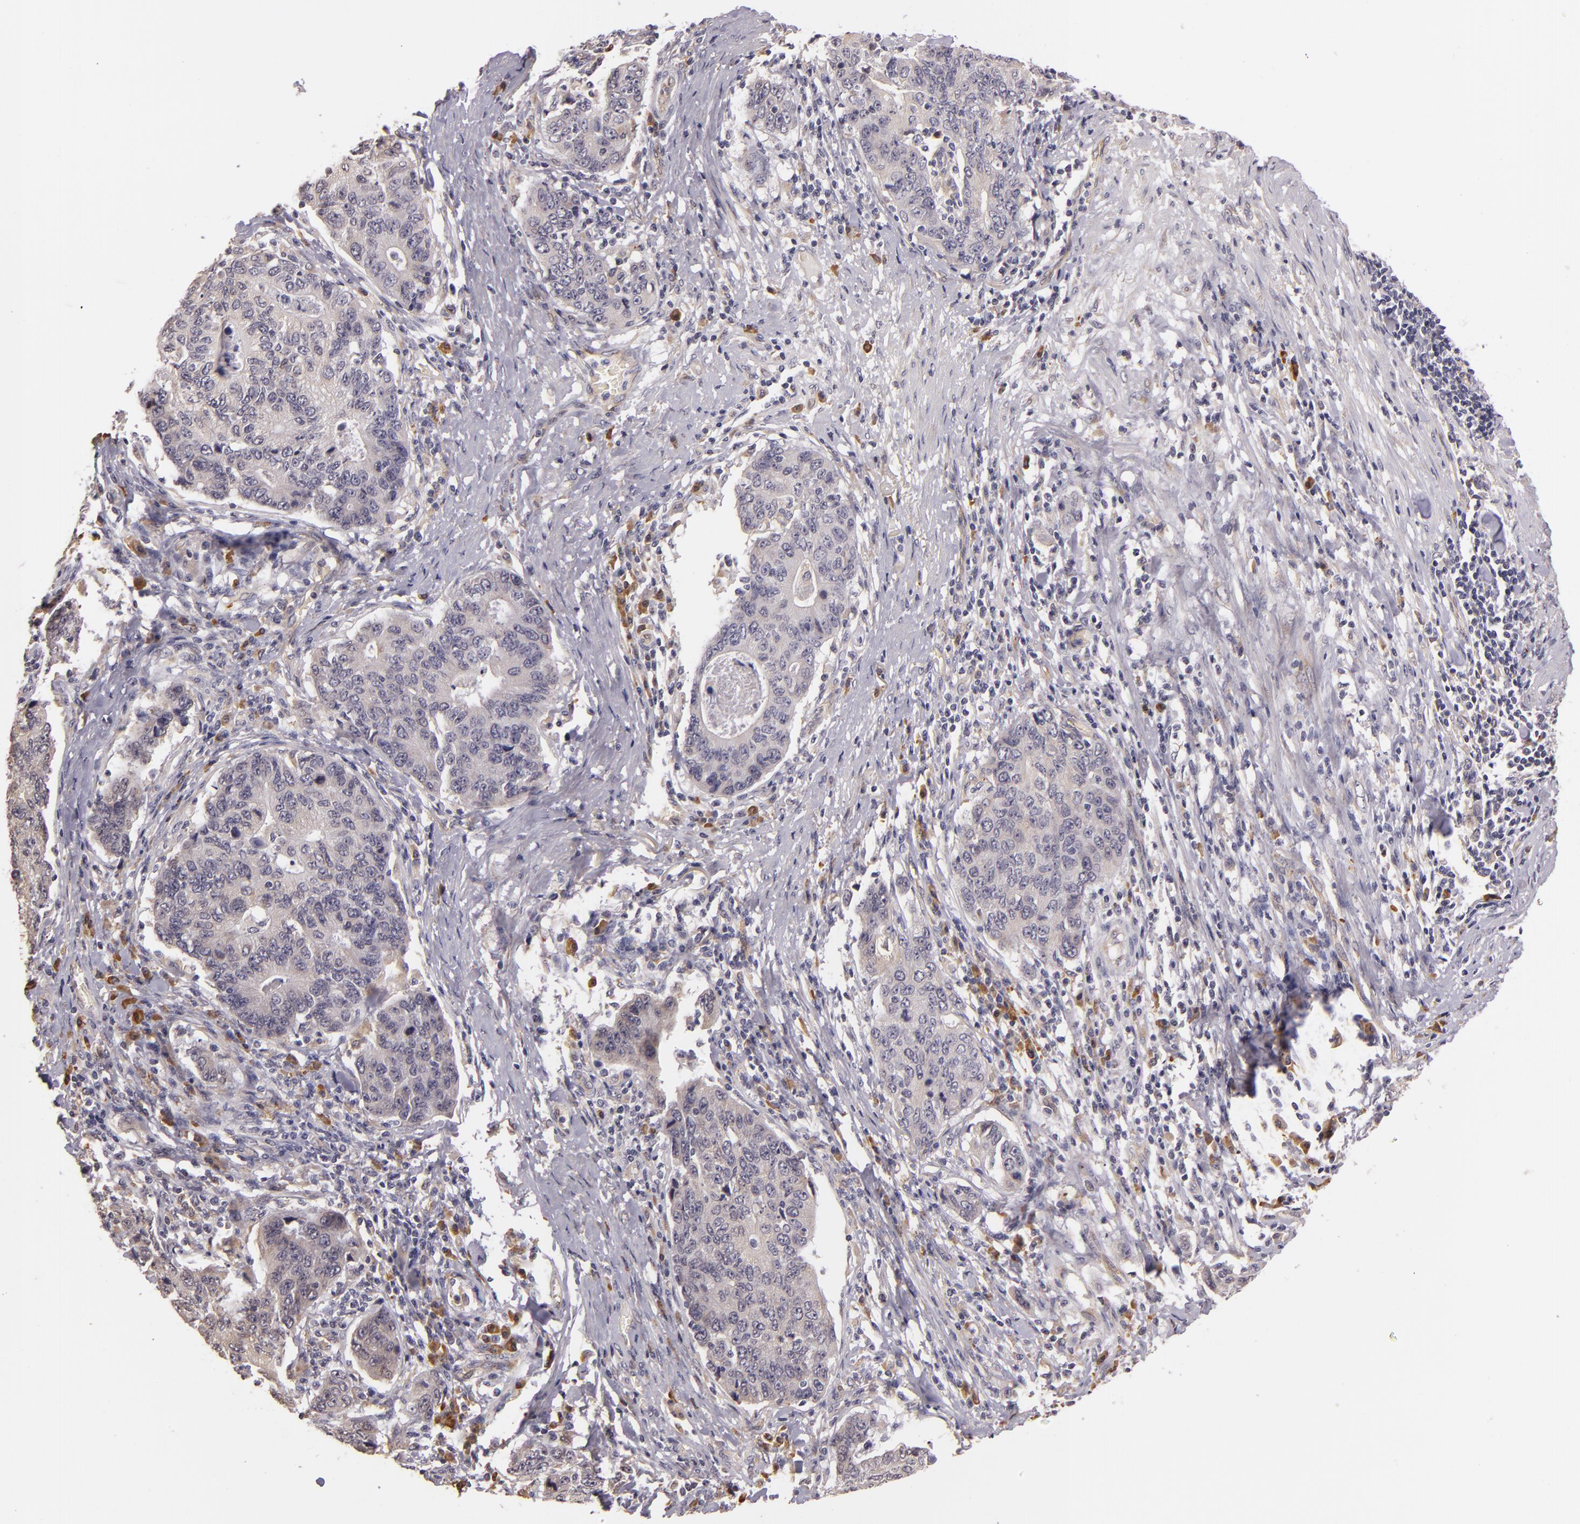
{"staining": {"intensity": "negative", "quantity": "none", "location": "none"}, "tissue": "stomach cancer", "cell_type": "Tumor cells", "image_type": "cancer", "snomed": [{"axis": "morphology", "description": "Adenocarcinoma, NOS"}, {"axis": "topography", "description": "Esophagus"}, {"axis": "topography", "description": "Stomach"}], "caption": "This is an IHC micrograph of human stomach cancer. There is no positivity in tumor cells.", "gene": "SYTL4", "patient": {"sex": "male", "age": 74}}